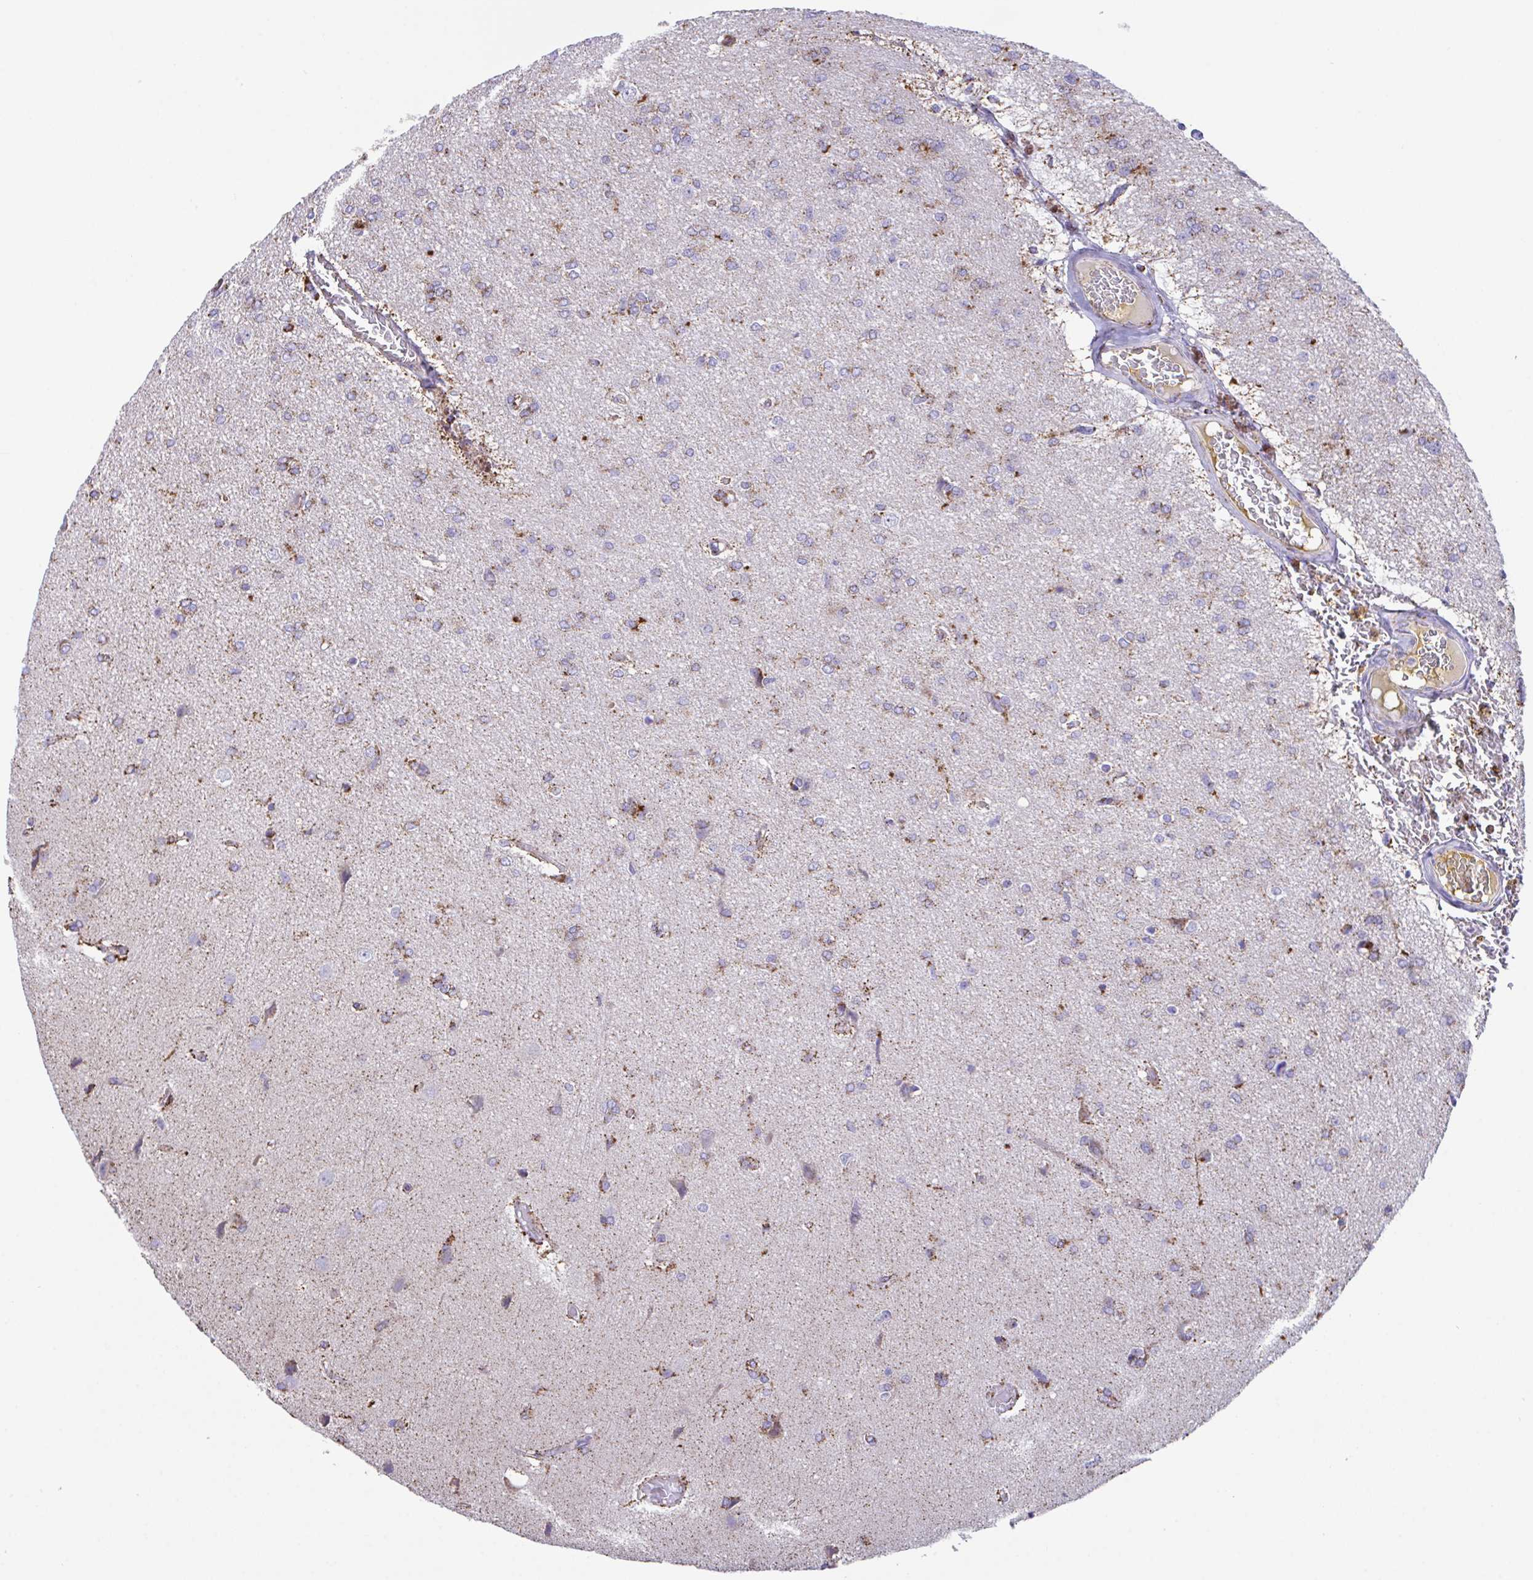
{"staining": {"intensity": "strong", "quantity": "25%-75%", "location": "cytoplasmic/membranous"}, "tissue": "glioma", "cell_type": "Tumor cells", "image_type": "cancer", "snomed": [{"axis": "morphology", "description": "Glioma, malignant, Low grade"}, {"axis": "topography", "description": "Brain"}], "caption": "A micrograph showing strong cytoplasmic/membranous staining in about 25%-75% of tumor cells in glioma, as visualized by brown immunohistochemical staining.", "gene": "PCMTD2", "patient": {"sex": "male", "age": 26}}